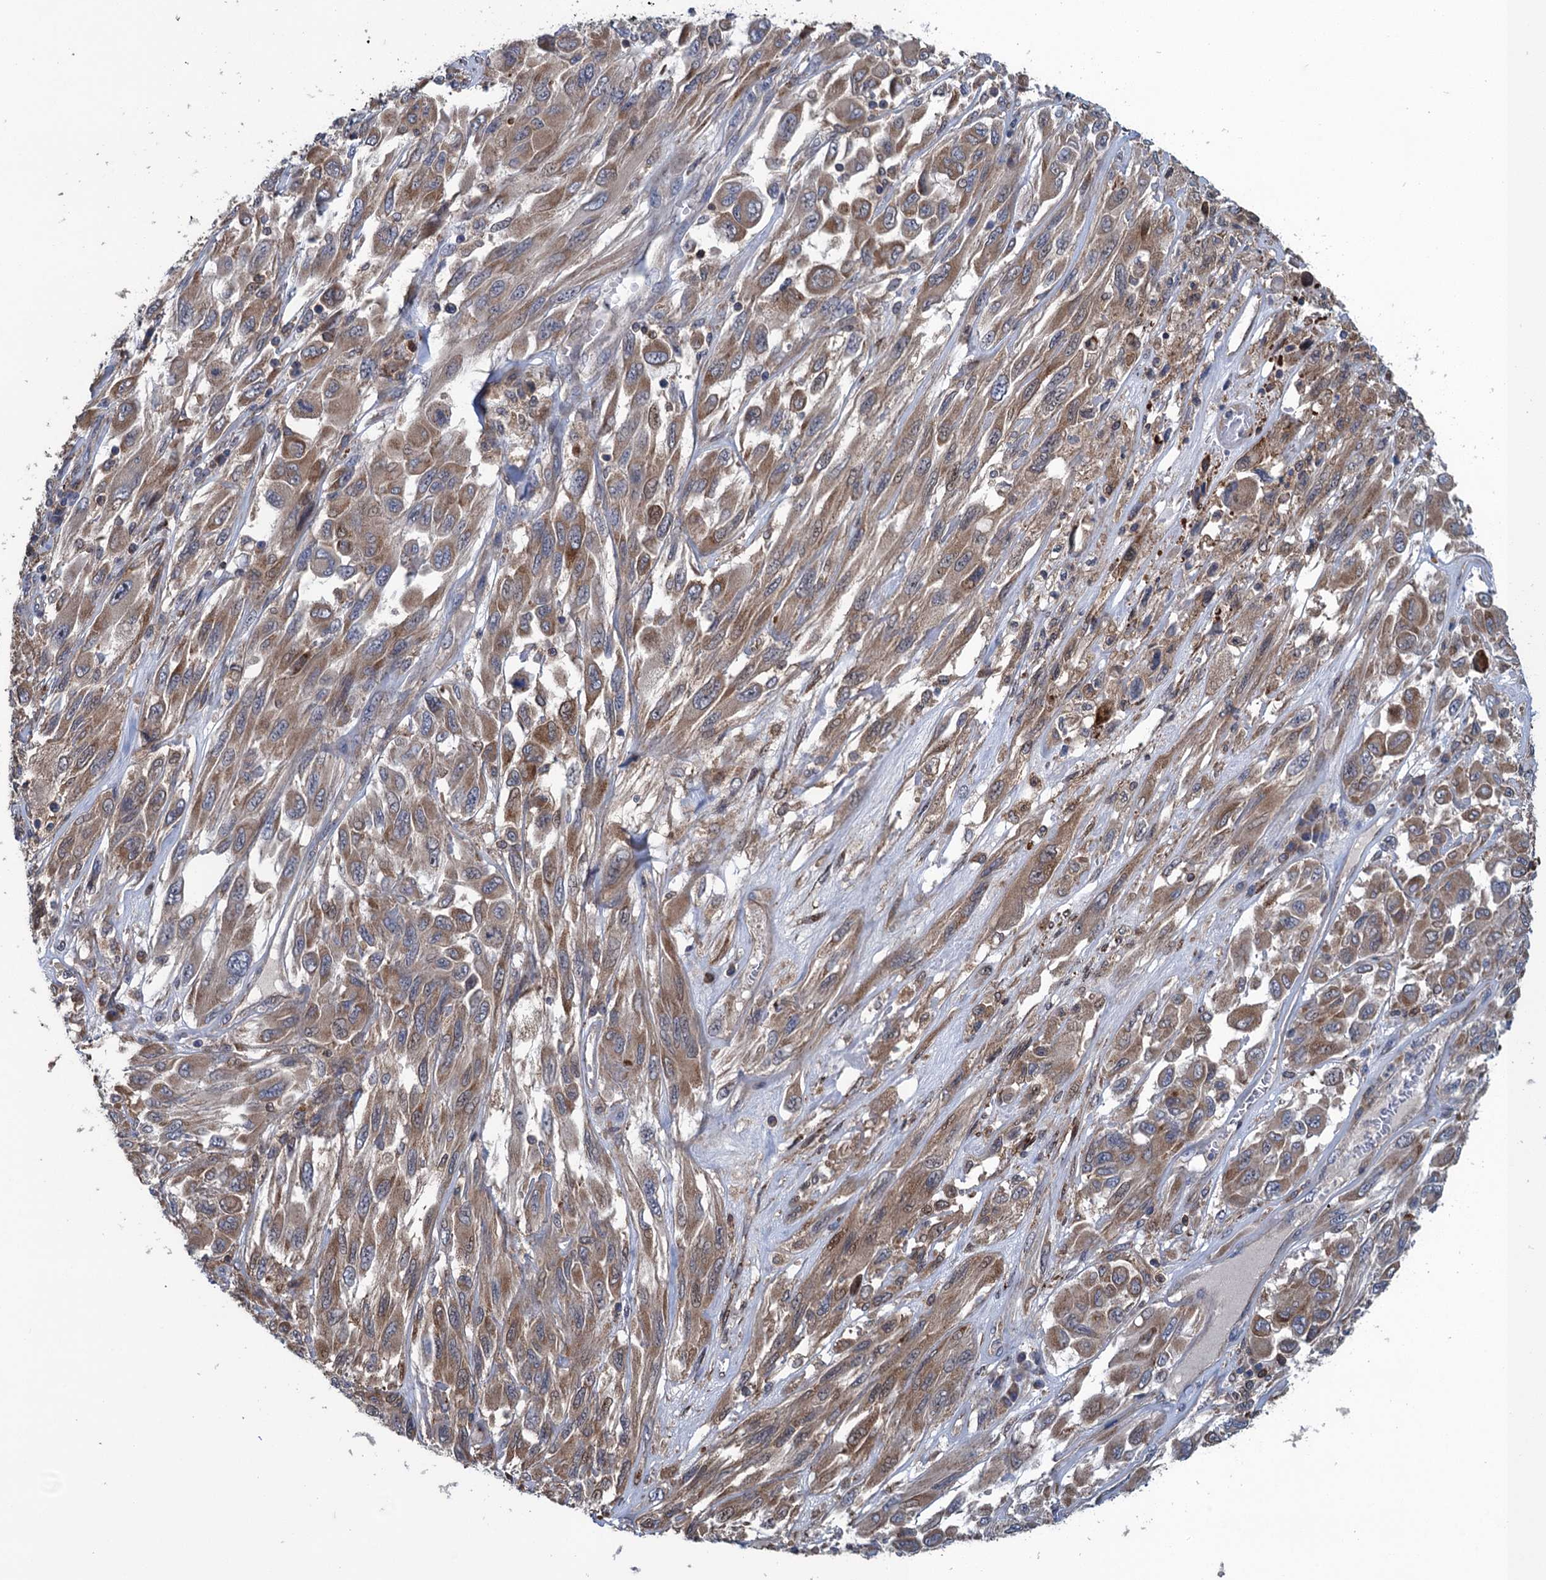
{"staining": {"intensity": "moderate", "quantity": ">75%", "location": "cytoplasmic/membranous"}, "tissue": "melanoma", "cell_type": "Tumor cells", "image_type": "cancer", "snomed": [{"axis": "morphology", "description": "Malignant melanoma, NOS"}, {"axis": "topography", "description": "Skin"}], "caption": "A brown stain shows moderate cytoplasmic/membranous expression of a protein in melanoma tumor cells.", "gene": "CNTN5", "patient": {"sex": "female", "age": 91}}